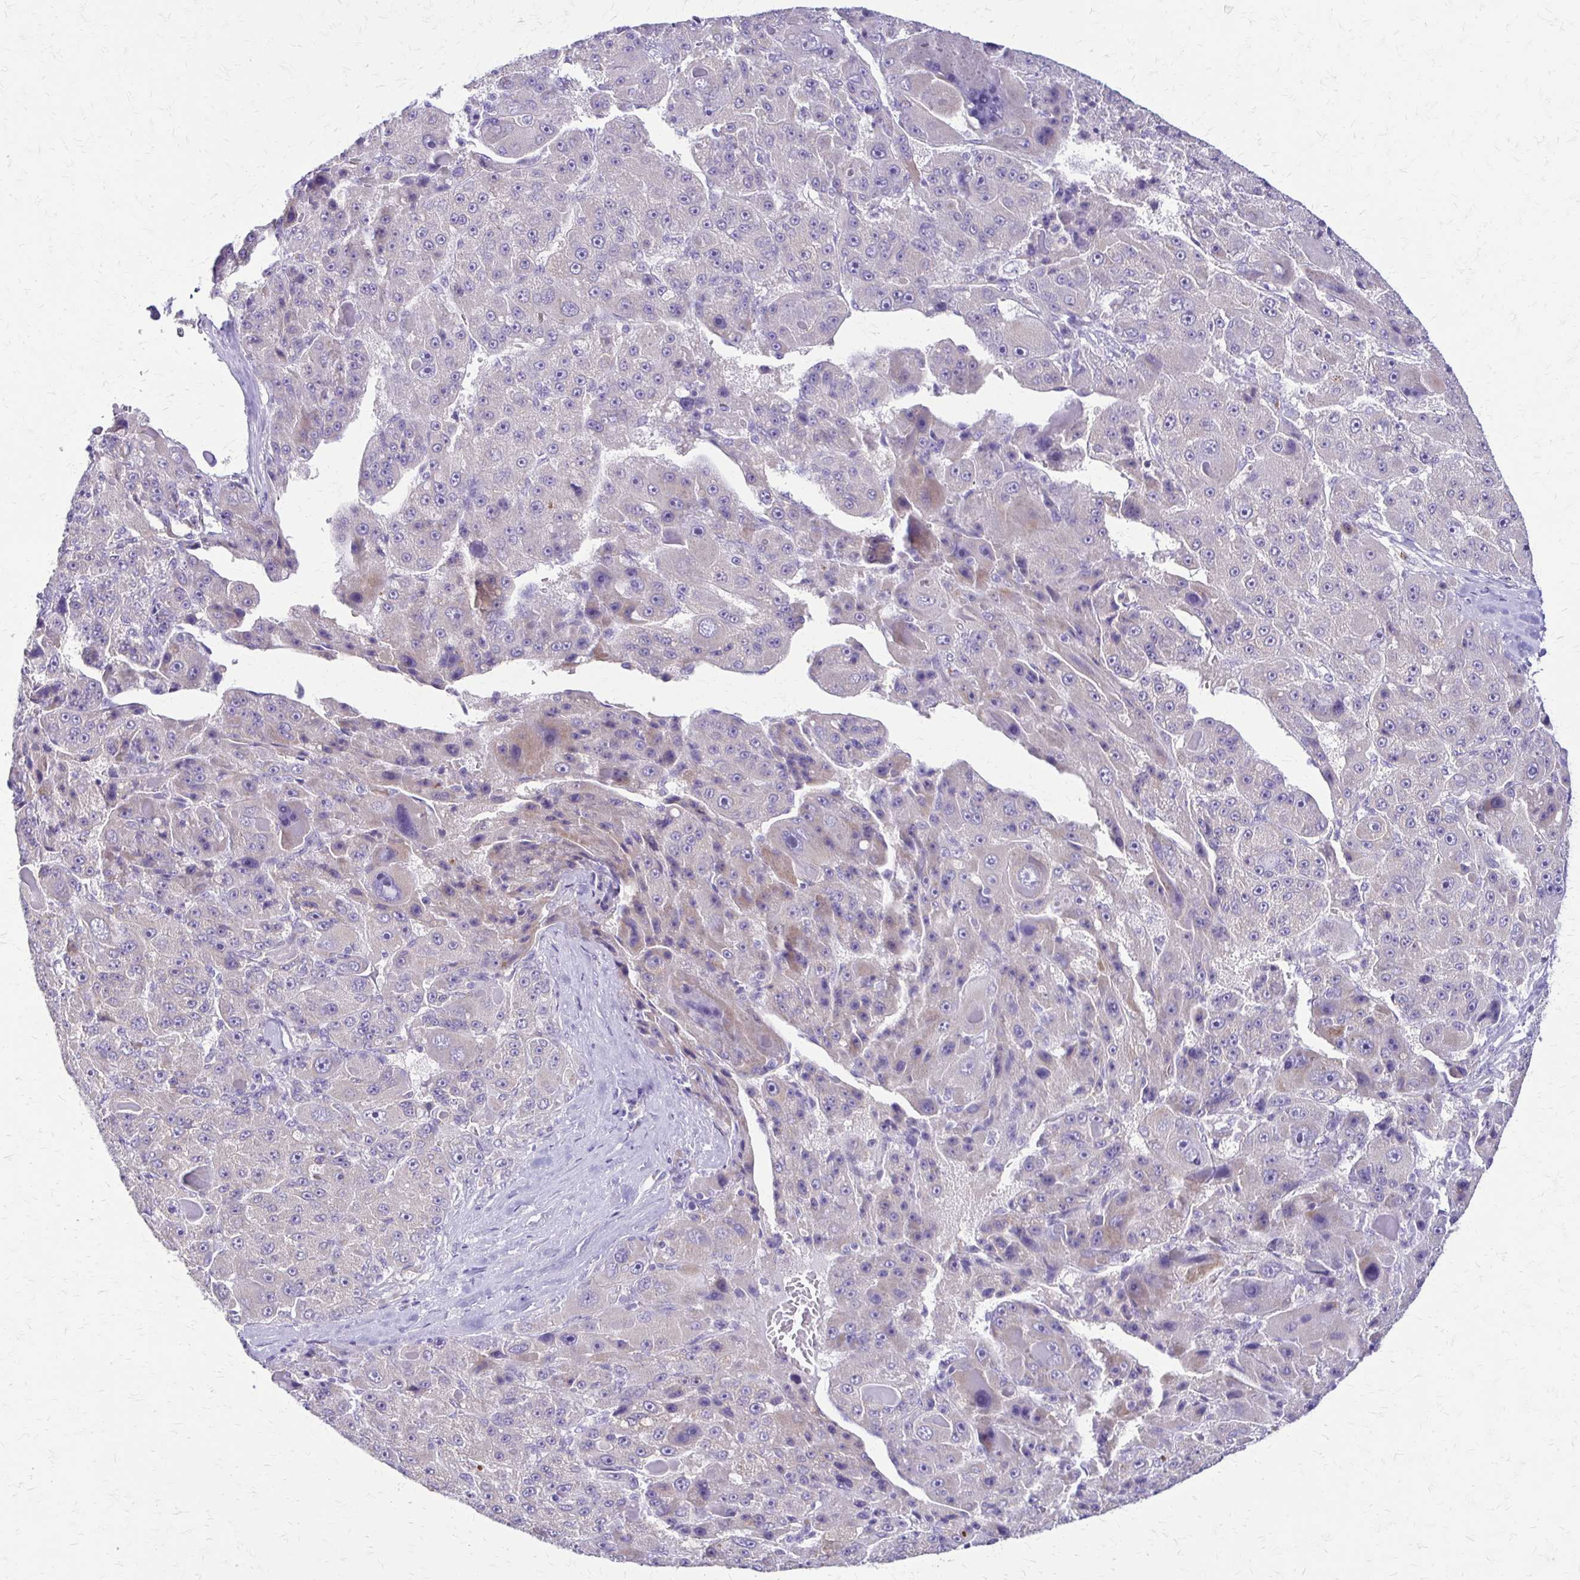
{"staining": {"intensity": "weak", "quantity": "<25%", "location": "cytoplasmic/membranous"}, "tissue": "liver cancer", "cell_type": "Tumor cells", "image_type": "cancer", "snomed": [{"axis": "morphology", "description": "Carcinoma, Hepatocellular, NOS"}, {"axis": "topography", "description": "Liver"}], "caption": "The histopathology image demonstrates no significant positivity in tumor cells of hepatocellular carcinoma (liver).", "gene": "SAMD13", "patient": {"sex": "male", "age": 76}}